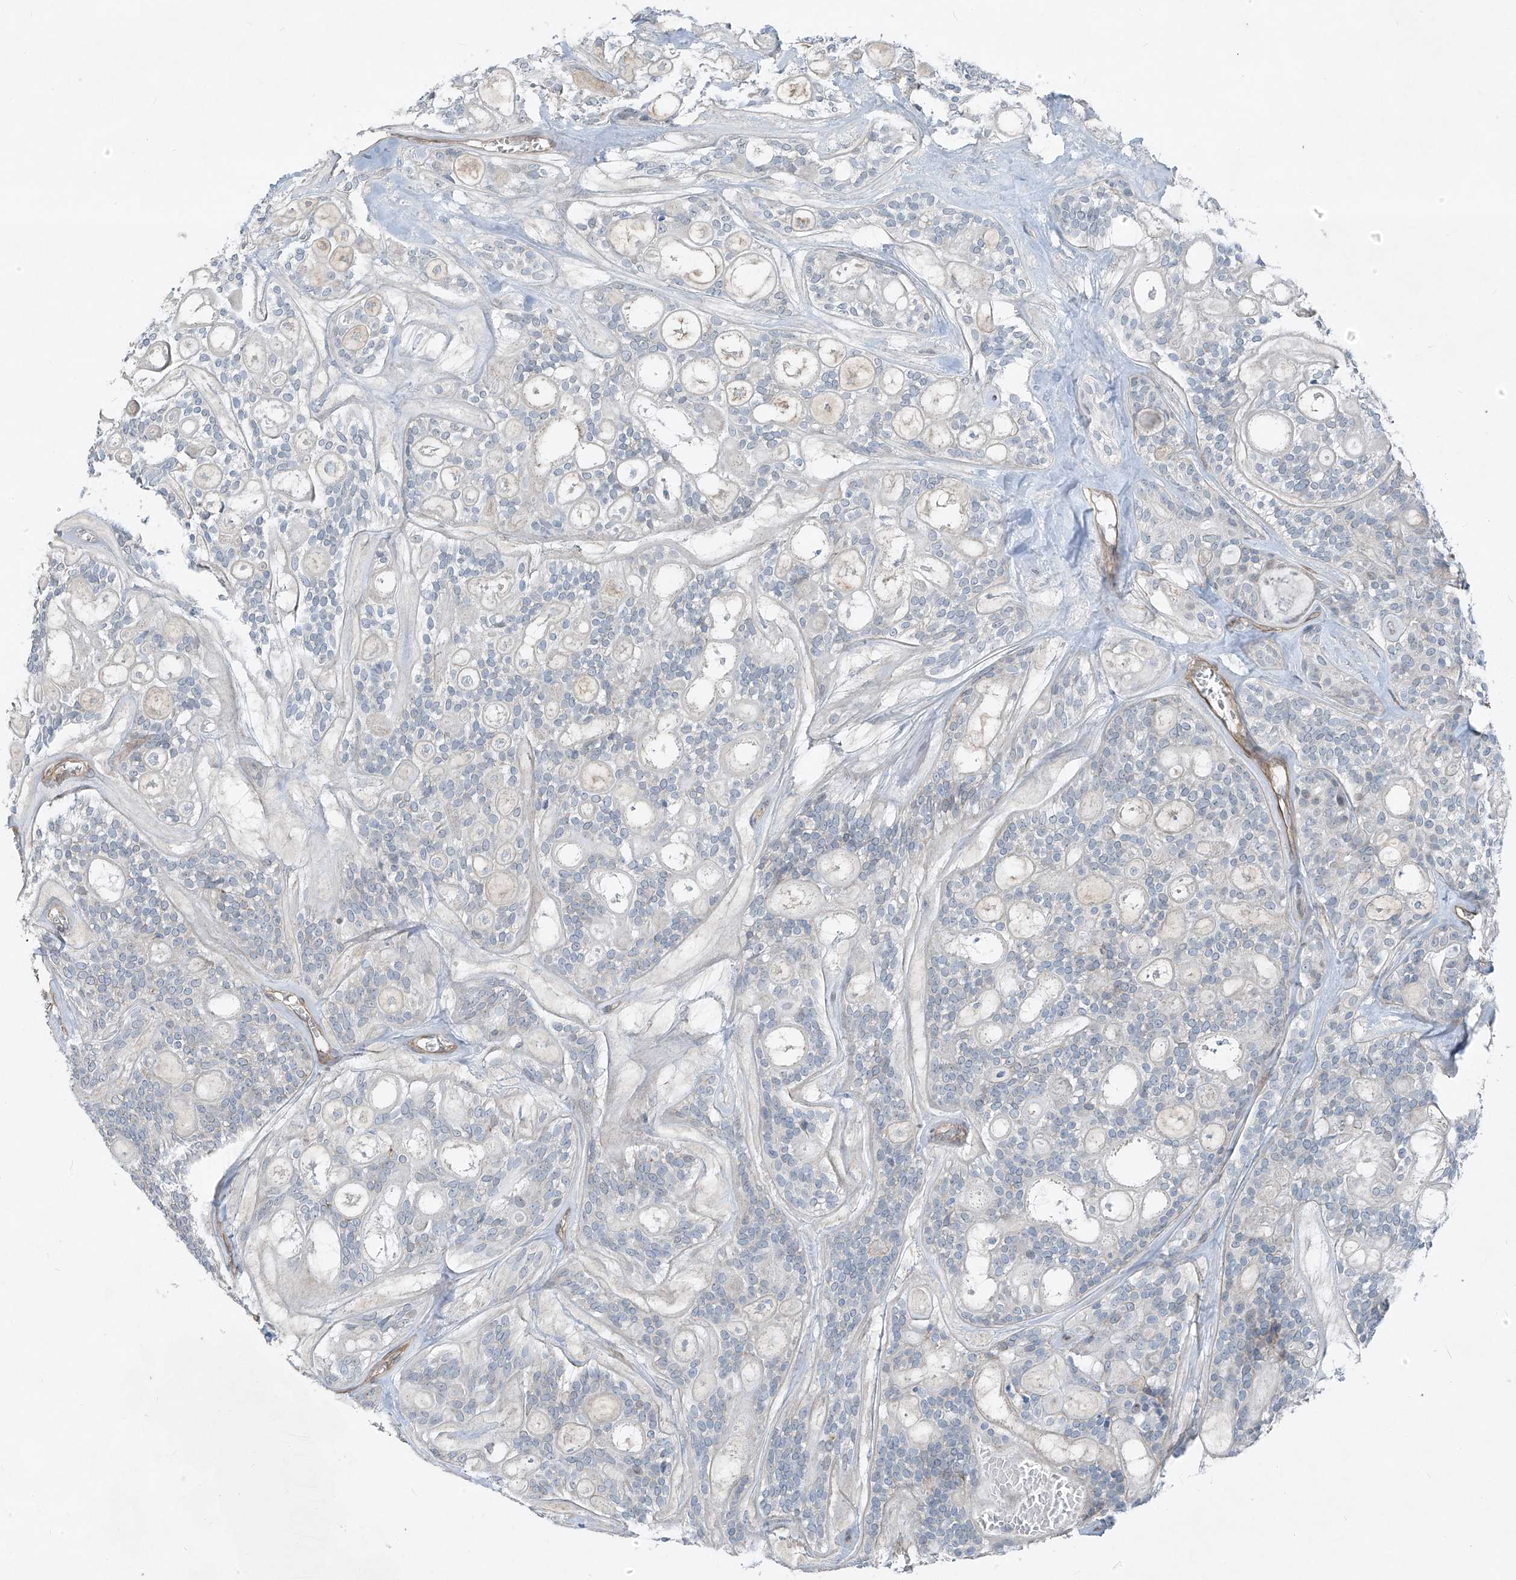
{"staining": {"intensity": "negative", "quantity": "none", "location": "none"}, "tissue": "head and neck cancer", "cell_type": "Tumor cells", "image_type": "cancer", "snomed": [{"axis": "morphology", "description": "Adenocarcinoma, NOS"}, {"axis": "topography", "description": "Head-Neck"}], "caption": "IHC image of human adenocarcinoma (head and neck) stained for a protein (brown), which exhibits no expression in tumor cells. (DAB IHC with hematoxylin counter stain).", "gene": "TNS2", "patient": {"sex": "male", "age": 66}}